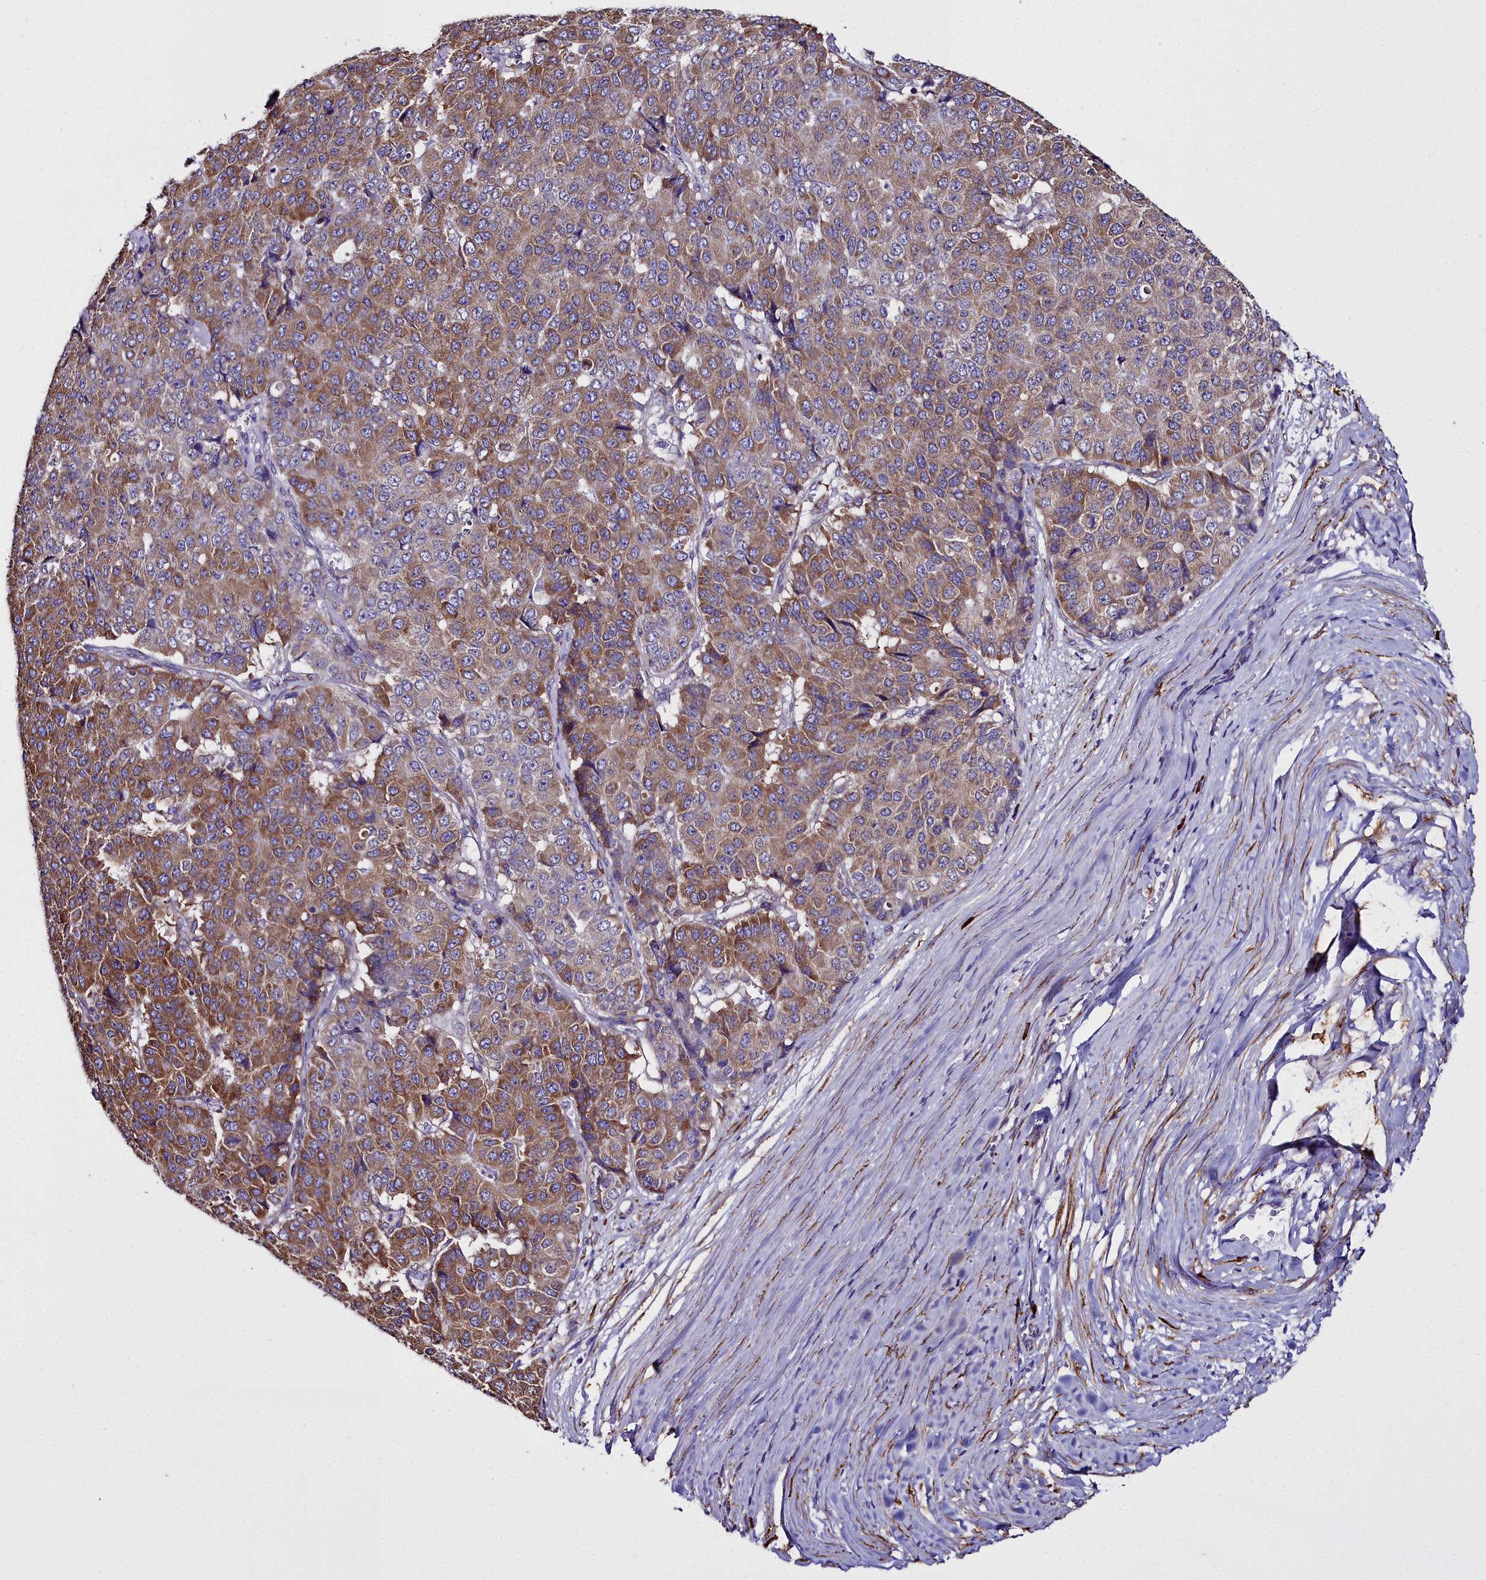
{"staining": {"intensity": "moderate", "quantity": ">75%", "location": "cytoplasmic/membranous"}, "tissue": "pancreatic cancer", "cell_type": "Tumor cells", "image_type": "cancer", "snomed": [{"axis": "morphology", "description": "Adenocarcinoma, NOS"}, {"axis": "topography", "description": "Pancreas"}], "caption": "Immunohistochemical staining of human pancreatic cancer (adenocarcinoma) reveals medium levels of moderate cytoplasmic/membranous protein staining in about >75% of tumor cells. (Stains: DAB in brown, nuclei in blue, Microscopy: brightfield microscopy at high magnification).", "gene": "TXNDC5", "patient": {"sex": "male", "age": 50}}